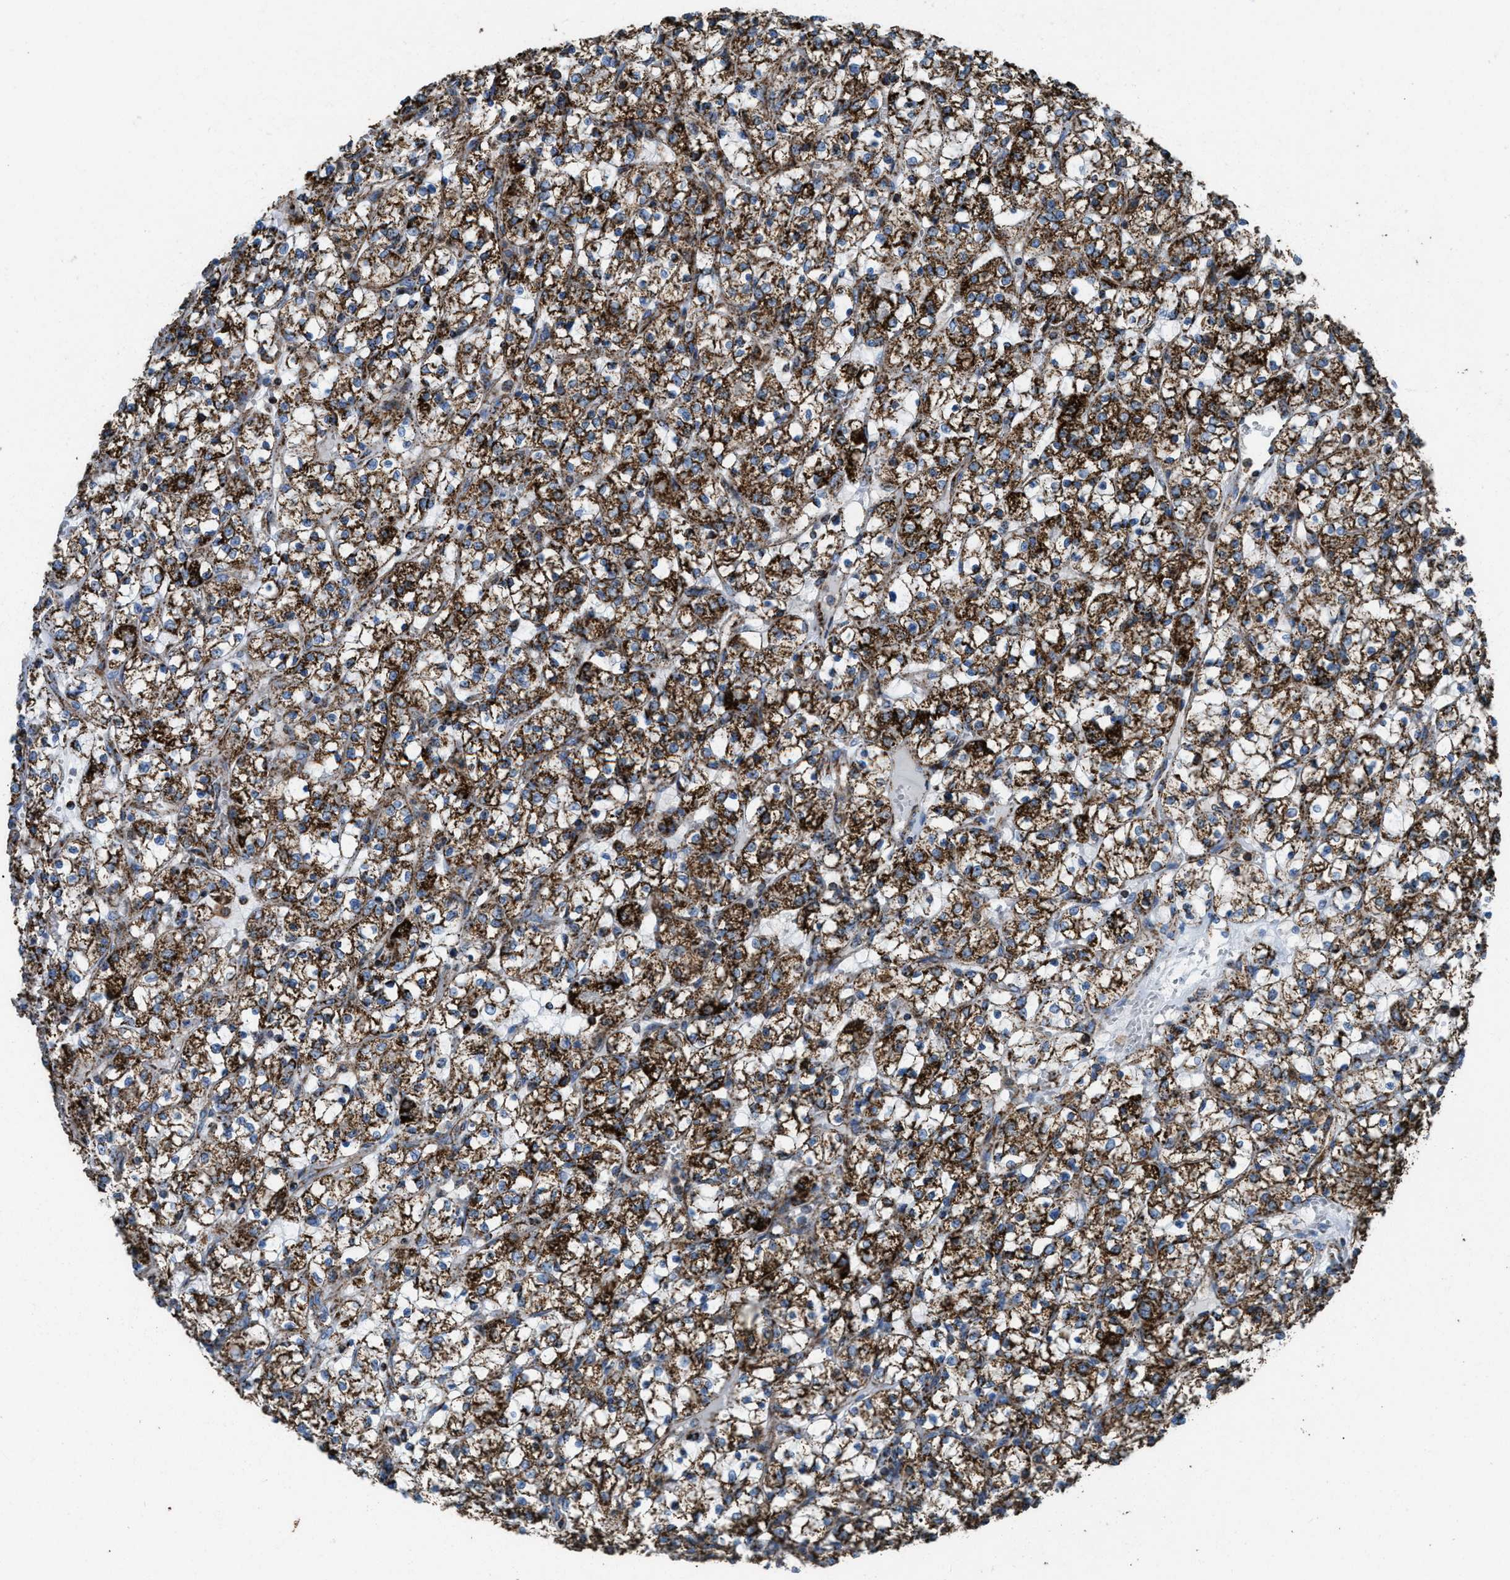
{"staining": {"intensity": "strong", "quantity": ">75%", "location": "cytoplasmic/membranous"}, "tissue": "renal cancer", "cell_type": "Tumor cells", "image_type": "cancer", "snomed": [{"axis": "morphology", "description": "Adenocarcinoma, NOS"}, {"axis": "topography", "description": "Kidney"}], "caption": "Immunohistochemical staining of human renal cancer (adenocarcinoma) displays strong cytoplasmic/membranous protein expression in approximately >75% of tumor cells.", "gene": "ECHS1", "patient": {"sex": "female", "age": 69}}